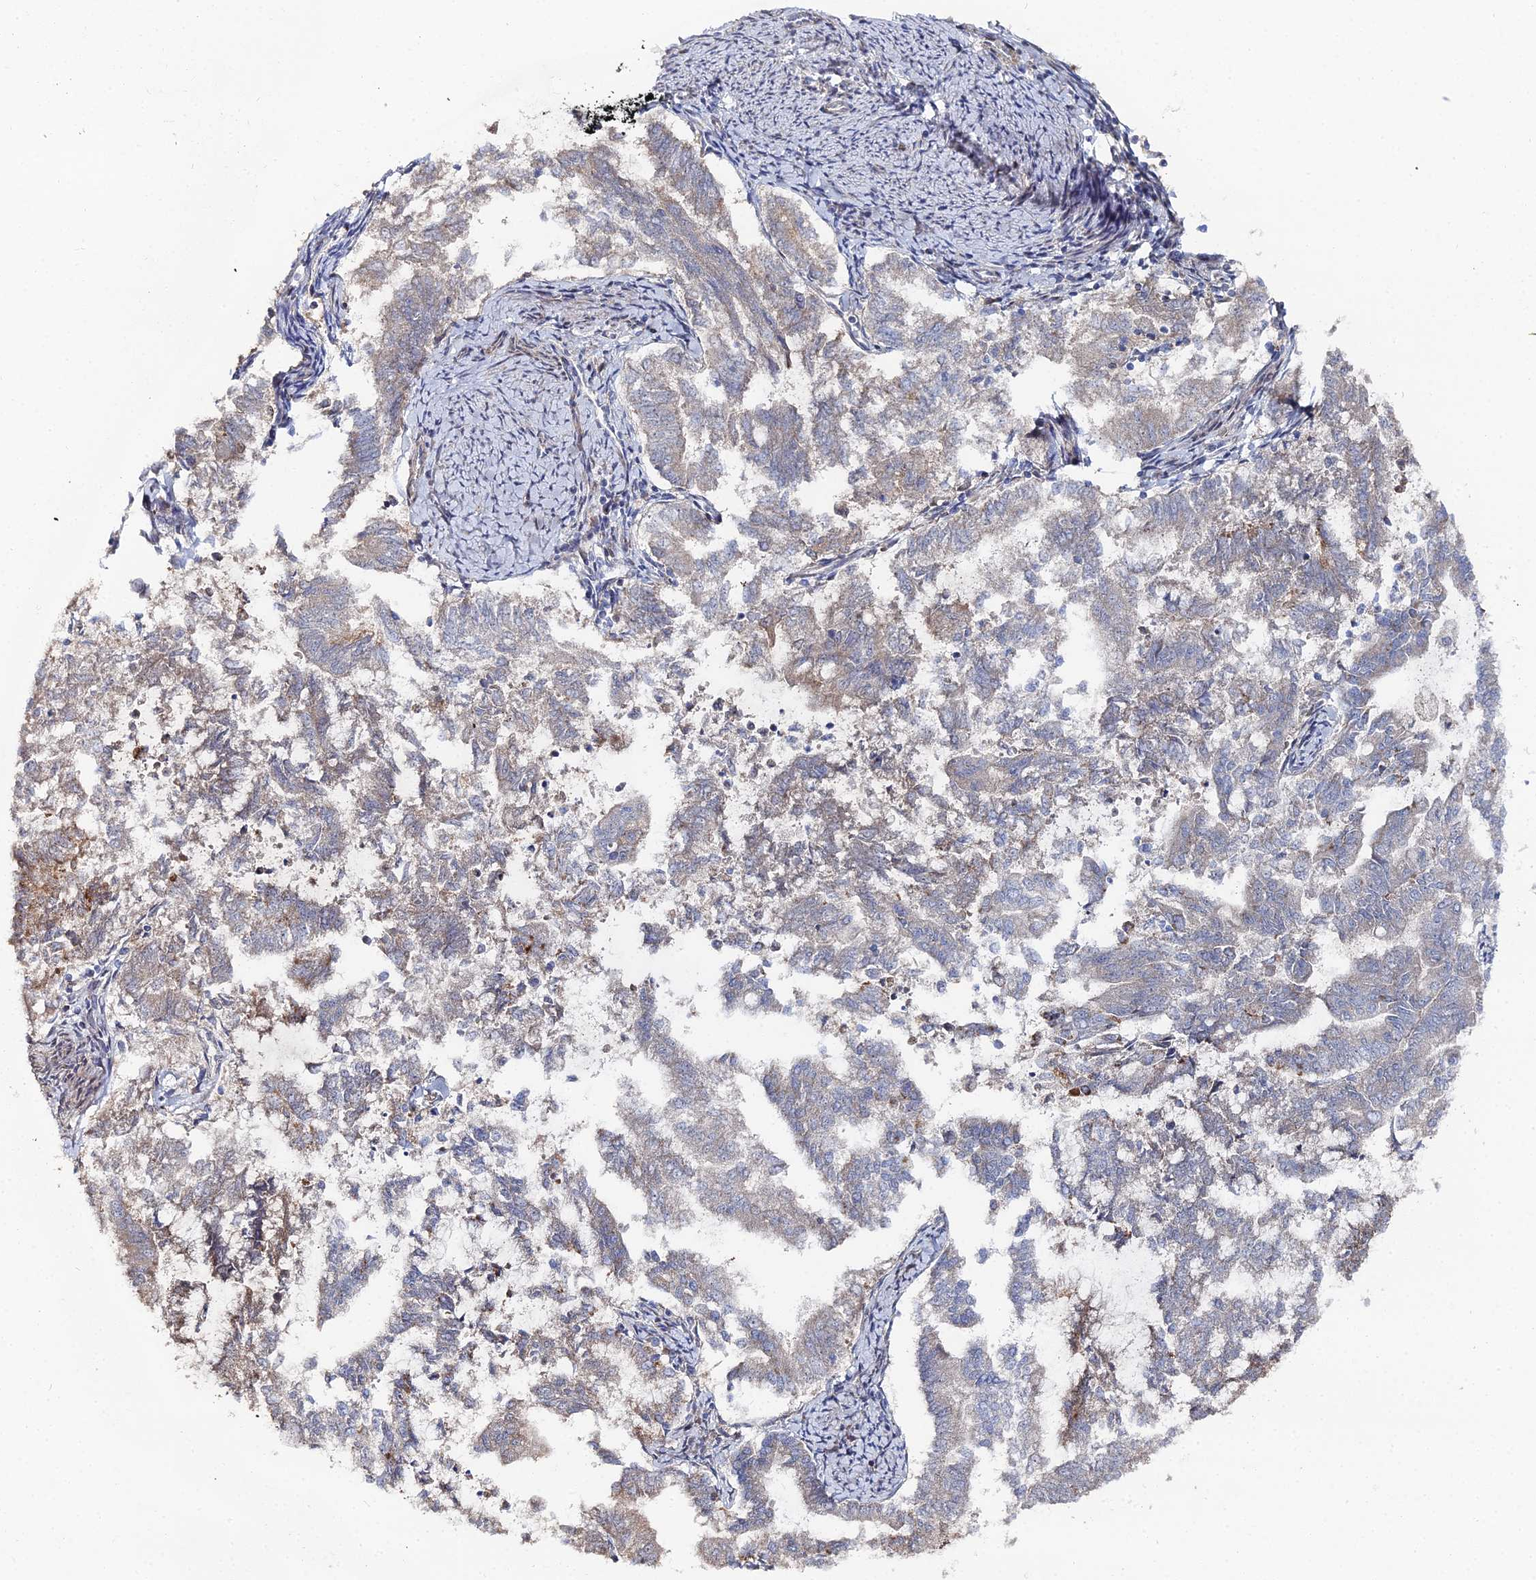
{"staining": {"intensity": "weak", "quantity": "<25%", "location": "cytoplasmic/membranous"}, "tissue": "endometrial cancer", "cell_type": "Tumor cells", "image_type": "cancer", "snomed": [{"axis": "morphology", "description": "Adenocarcinoma, NOS"}, {"axis": "topography", "description": "Endometrium"}], "caption": "High magnification brightfield microscopy of endometrial adenocarcinoma stained with DAB (brown) and counterstained with hematoxylin (blue): tumor cells show no significant expression.", "gene": "SGMS1", "patient": {"sex": "female", "age": 79}}